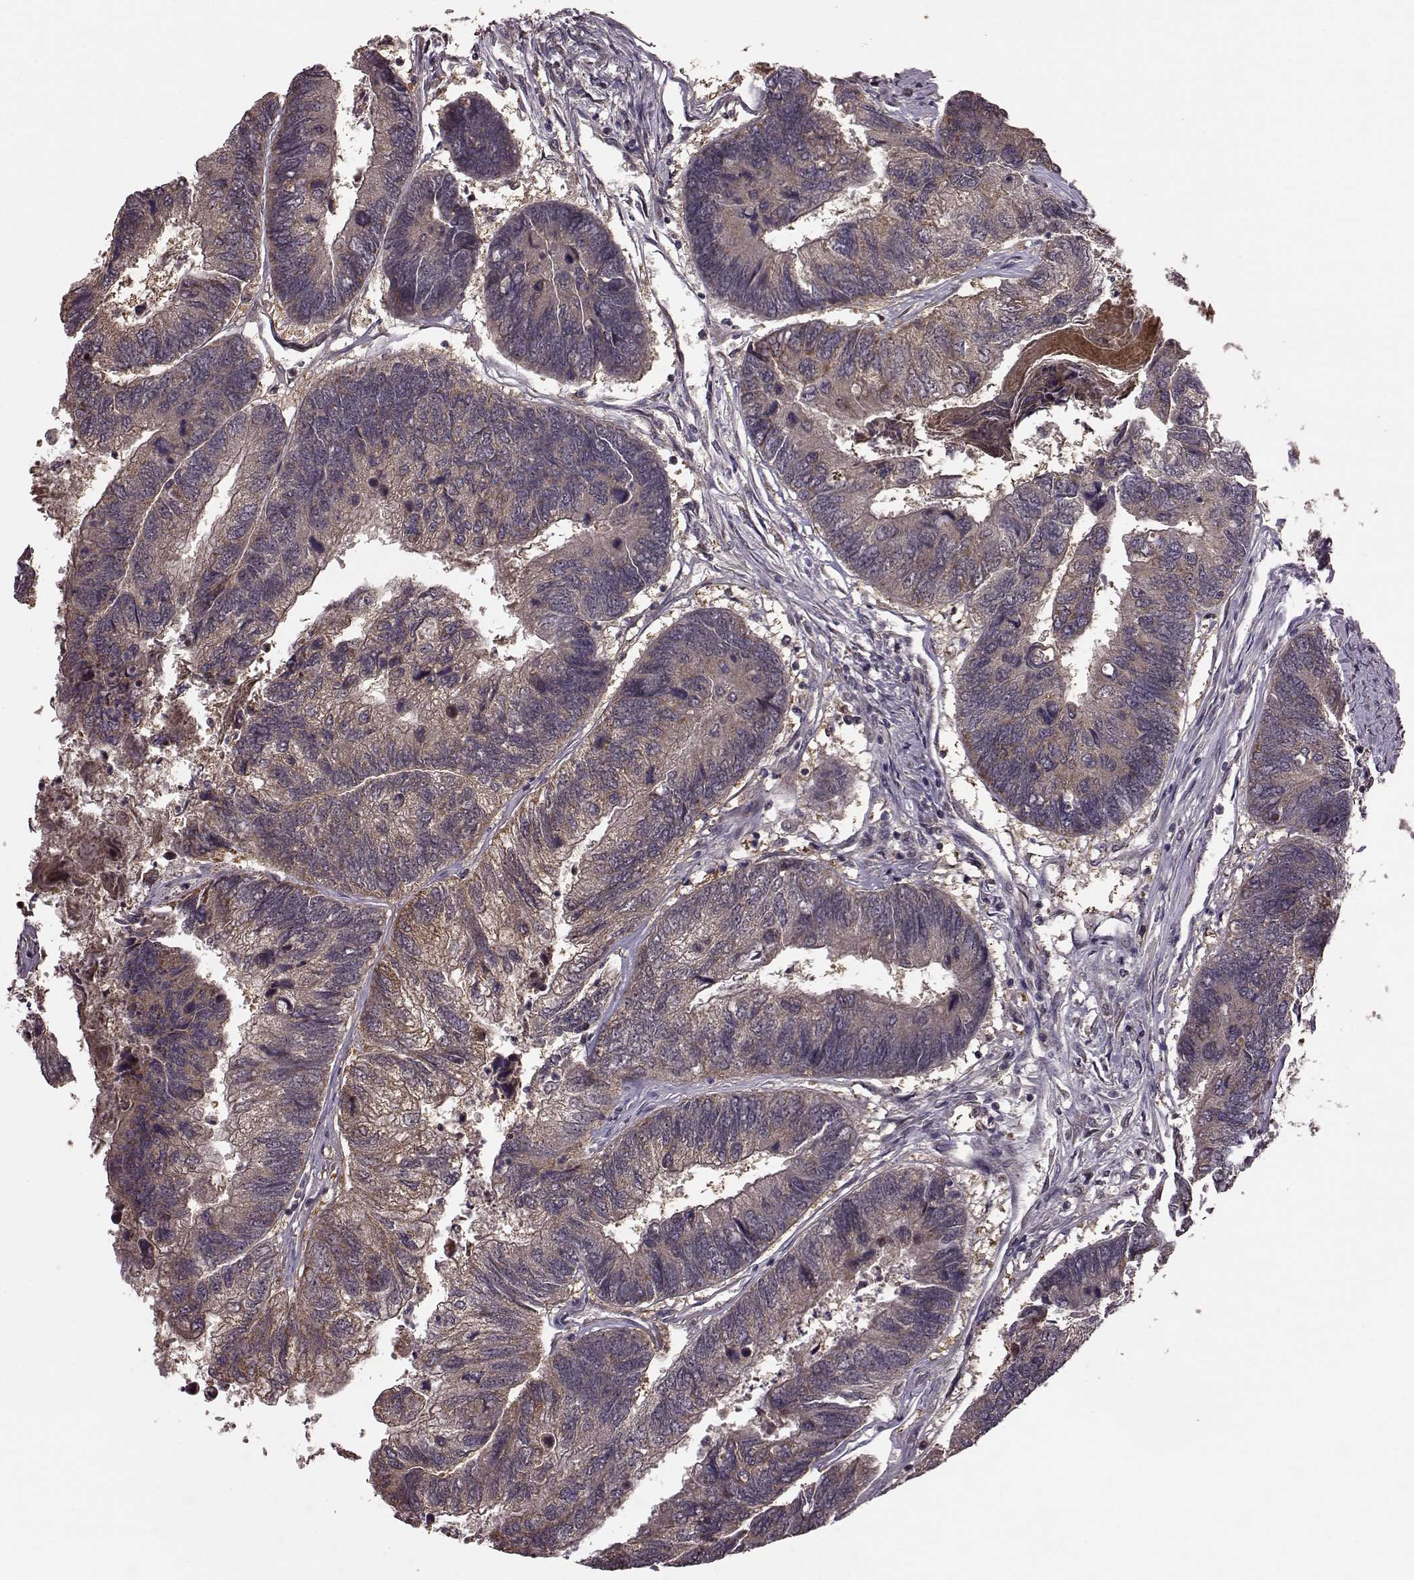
{"staining": {"intensity": "weak", "quantity": "<25%", "location": "cytoplasmic/membranous"}, "tissue": "colorectal cancer", "cell_type": "Tumor cells", "image_type": "cancer", "snomed": [{"axis": "morphology", "description": "Adenocarcinoma, NOS"}, {"axis": "topography", "description": "Colon"}], "caption": "Tumor cells show no significant protein staining in colorectal cancer.", "gene": "PUDP", "patient": {"sex": "female", "age": 67}}